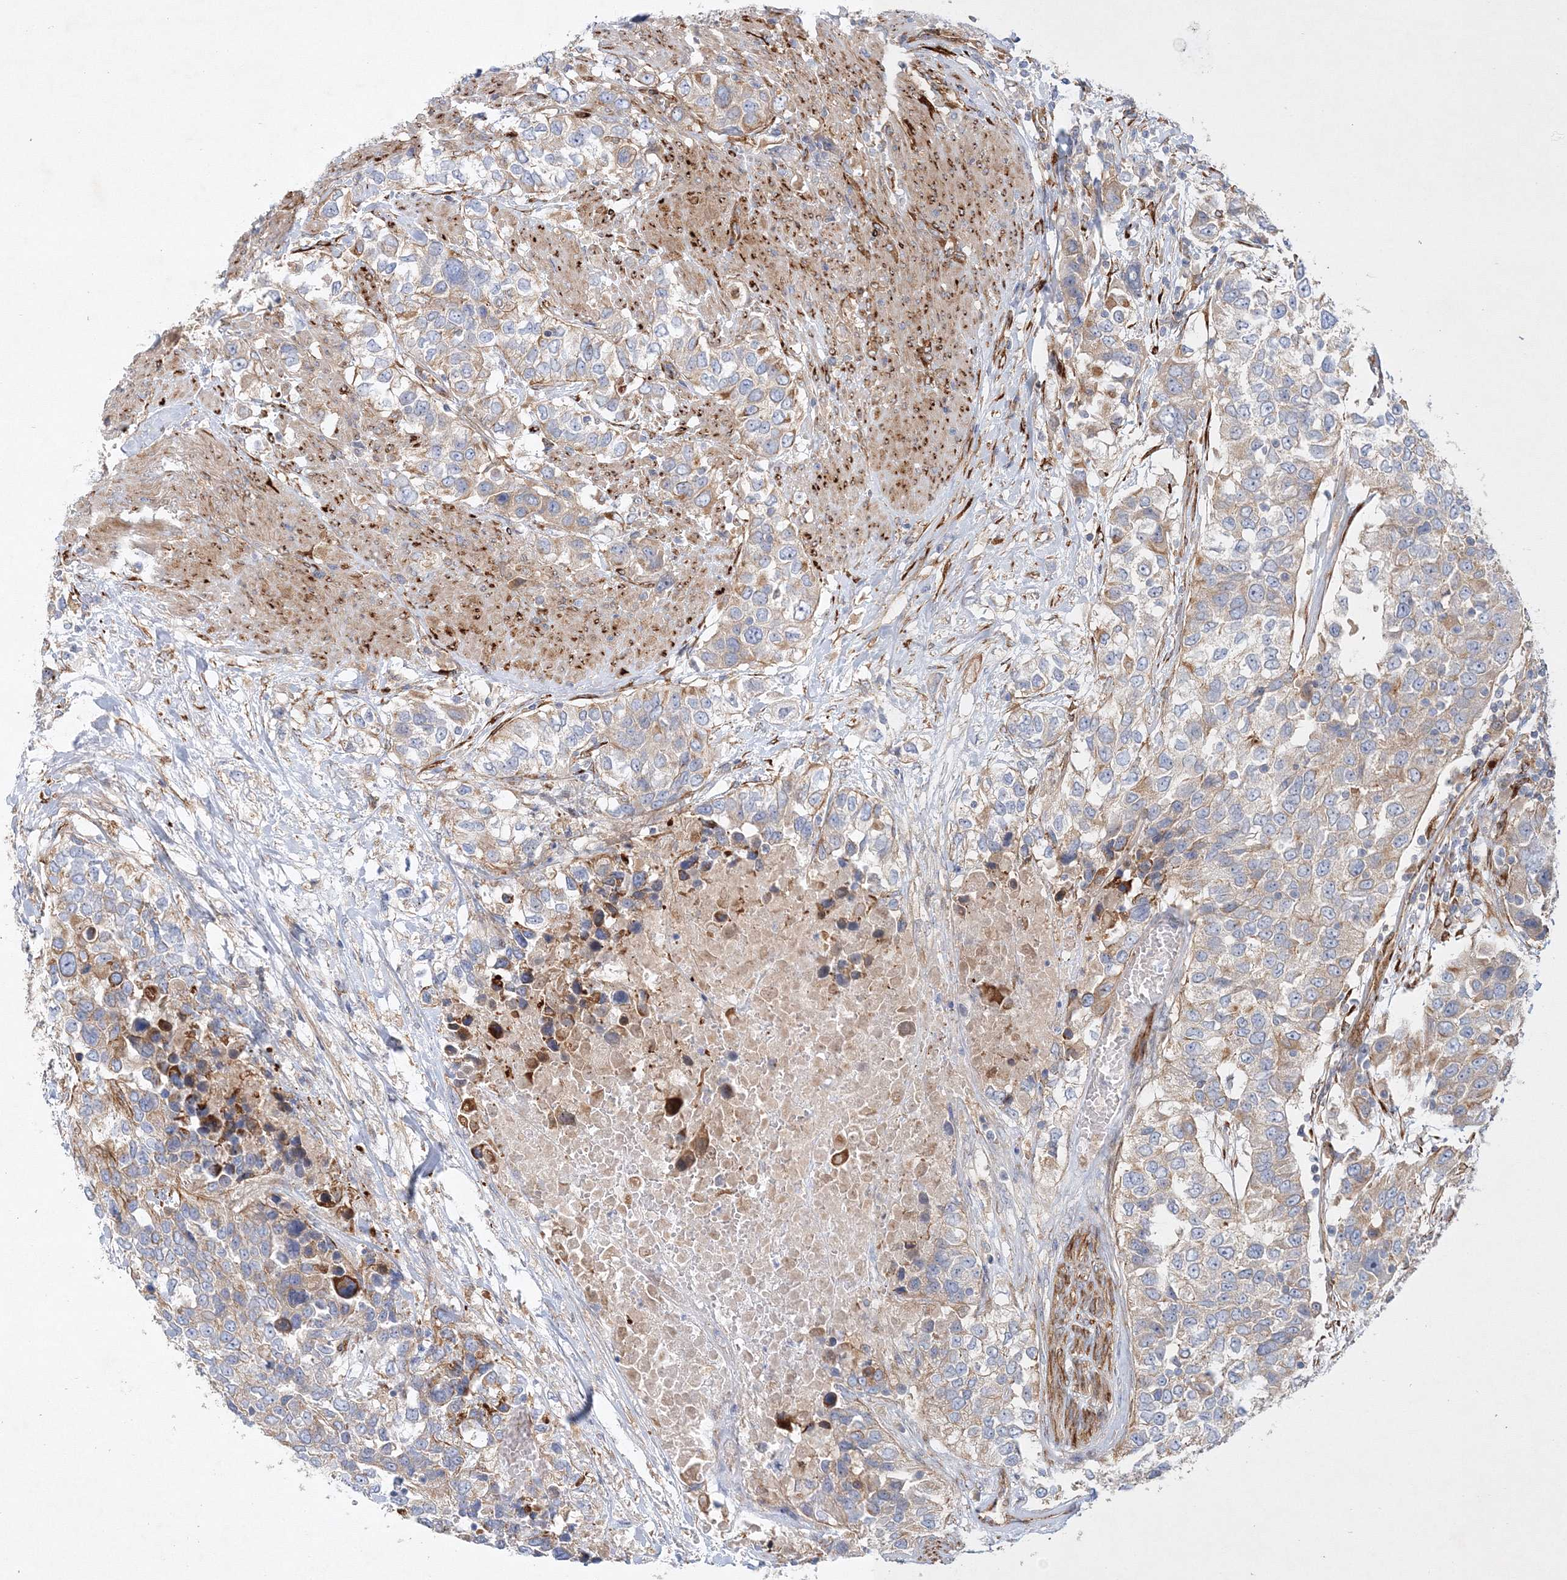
{"staining": {"intensity": "weak", "quantity": ">75%", "location": "cytoplasmic/membranous"}, "tissue": "urothelial cancer", "cell_type": "Tumor cells", "image_type": "cancer", "snomed": [{"axis": "morphology", "description": "Urothelial carcinoma, High grade"}, {"axis": "topography", "description": "Urinary bladder"}], "caption": "Immunohistochemical staining of human urothelial cancer displays low levels of weak cytoplasmic/membranous positivity in about >75% of tumor cells.", "gene": "ZFYVE16", "patient": {"sex": "female", "age": 80}}